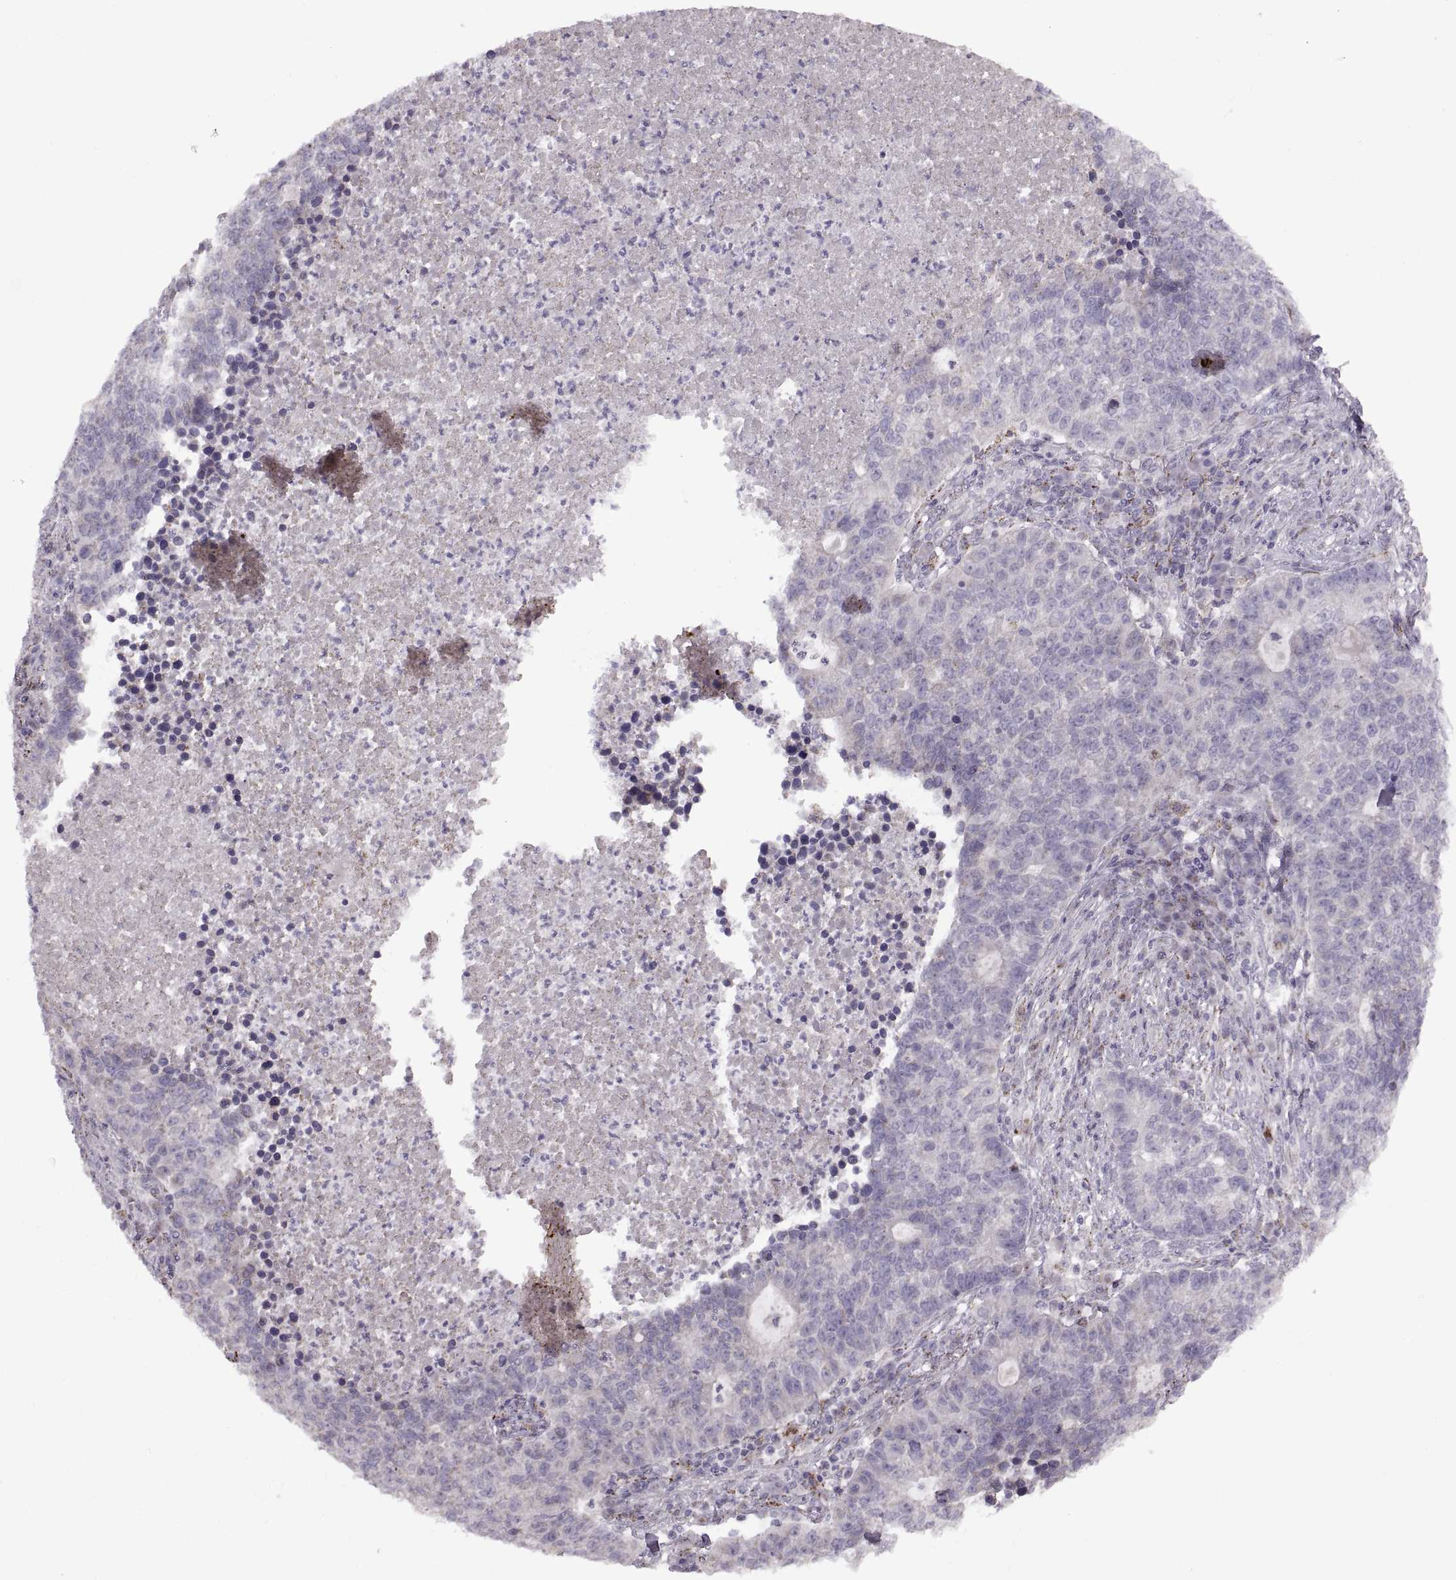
{"staining": {"intensity": "negative", "quantity": "none", "location": "none"}, "tissue": "lung cancer", "cell_type": "Tumor cells", "image_type": "cancer", "snomed": [{"axis": "morphology", "description": "Adenocarcinoma, NOS"}, {"axis": "topography", "description": "Lung"}], "caption": "Immunohistochemistry image of neoplastic tissue: human adenocarcinoma (lung) stained with DAB (3,3'-diaminobenzidine) displays no significant protein staining in tumor cells.", "gene": "PIERCE1", "patient": {"sex": "male", "age": 57}}